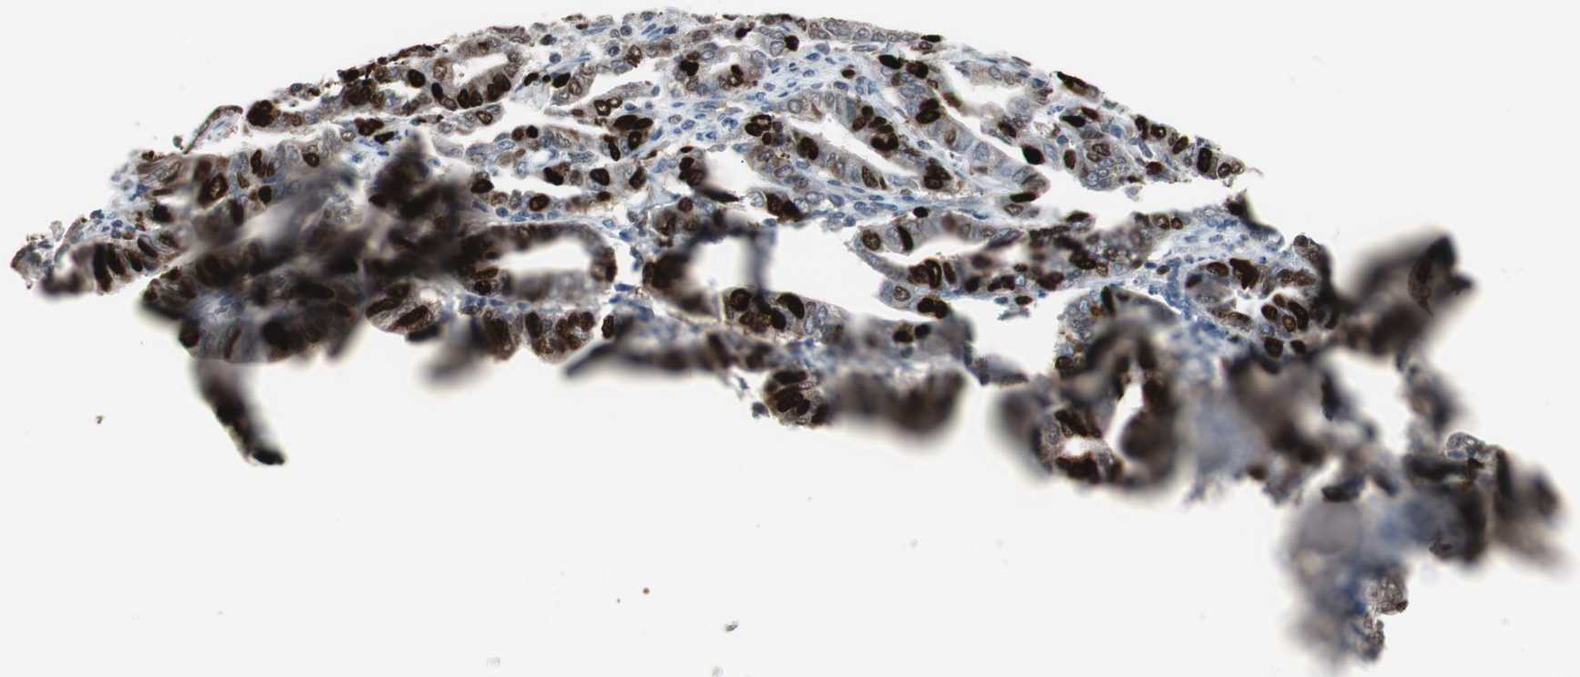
{"staining": {"intensity": "strong", "quantity": ">75%", "location": "nuclear"}, "tissue": "endometrial cancer", "cell_type": "Tumor cells", "image_type": "cancer", "snomed": [{"axis": "morphology", "description": "Adenocarcinoma, NOS"}, {"axis": "topography", "description": "Uterus"}], "caption": "Human endometrial cancer (adenocarcinoma) stained with a brown dye exhibits strong nuclear positive positivity in about >75% of tumor cells.", "gene": "TOP2A", "patient": {"sex": "female", "age": 83}}